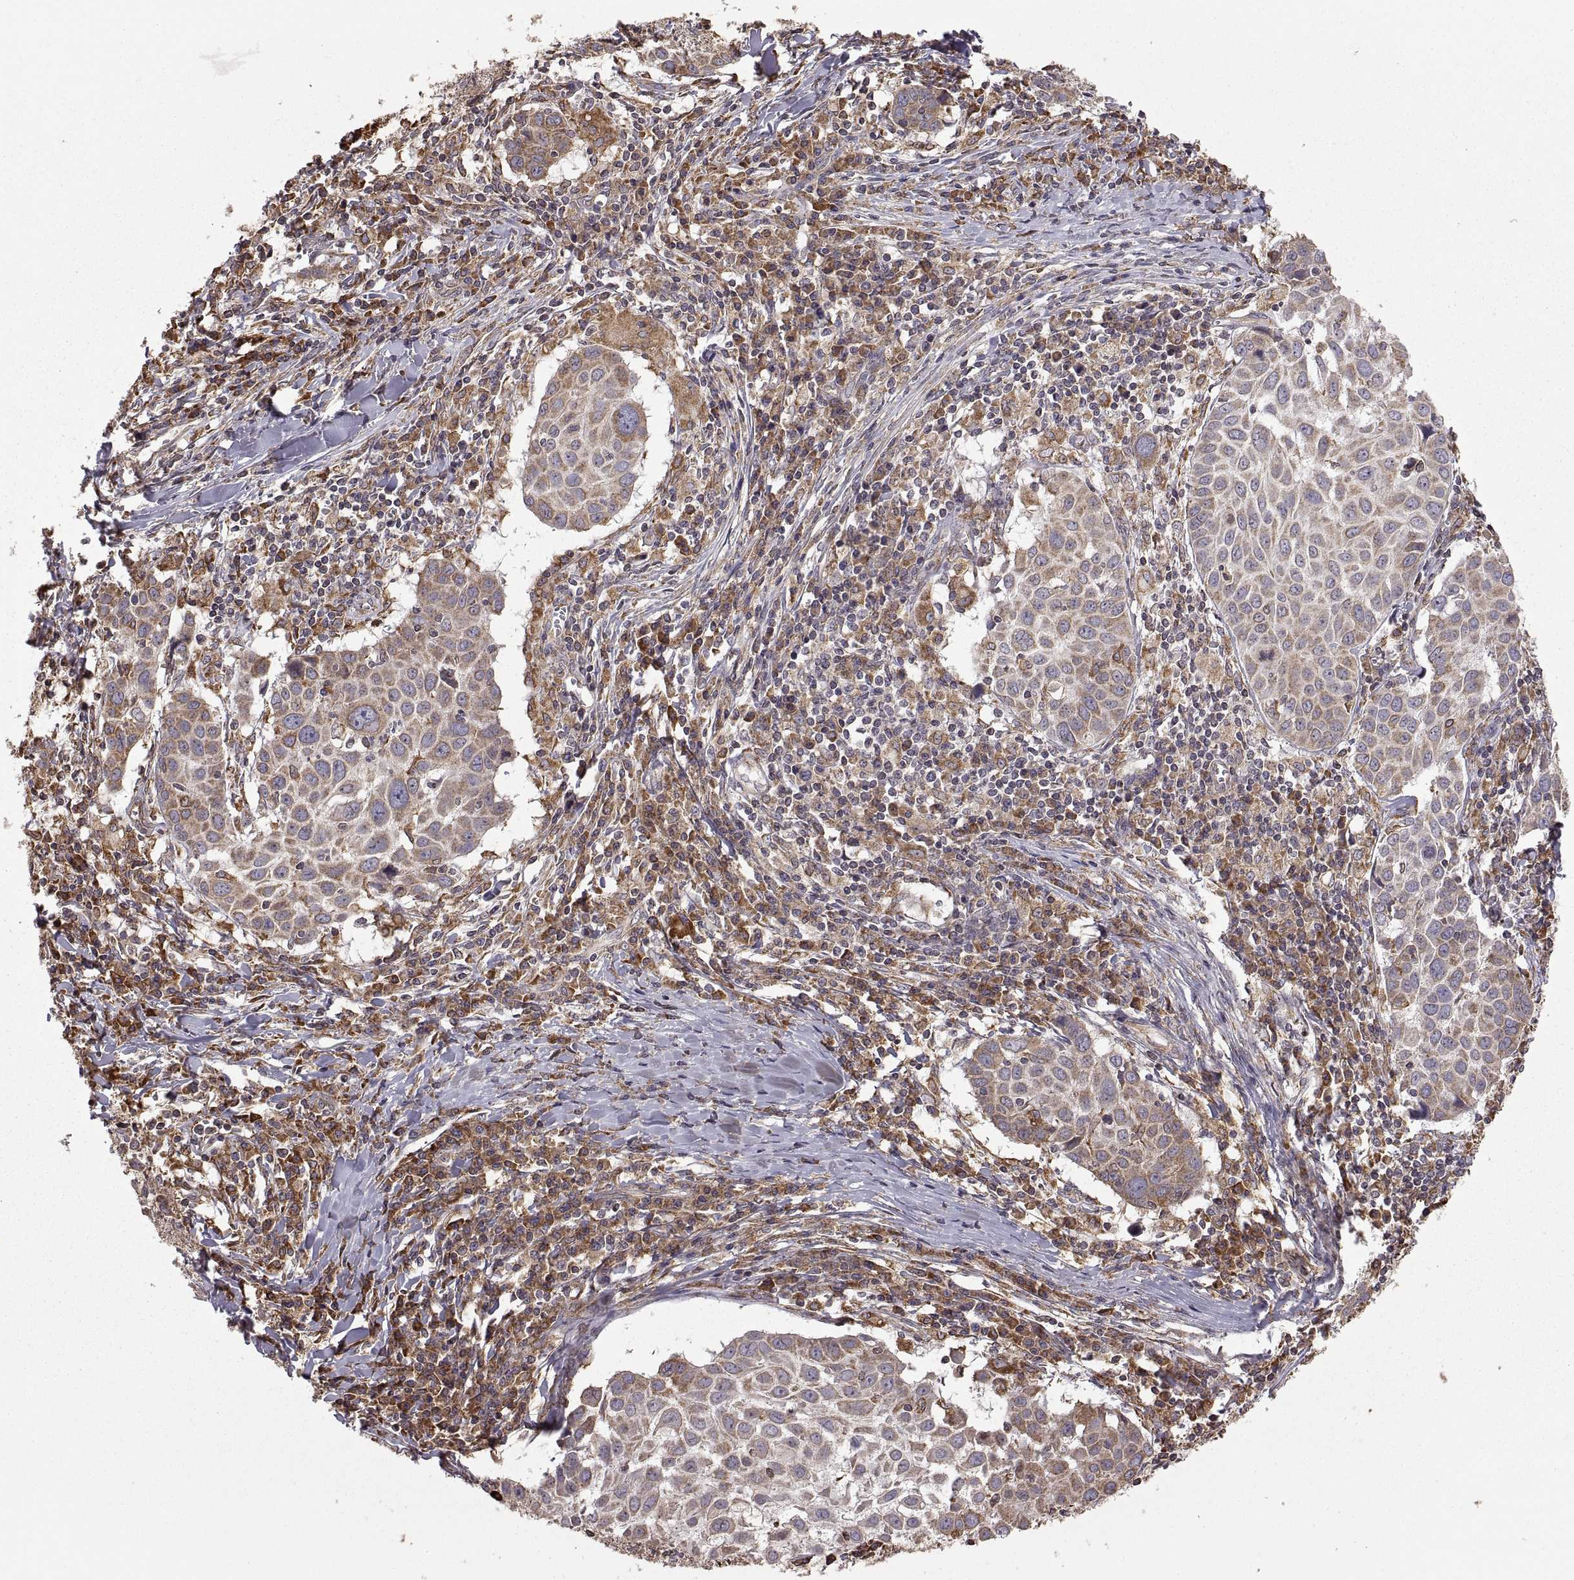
{"staining": {"intensity": "moderate", "quantity": "<25%", "location": "cytoplasmic/membranous"}, "tissue": "lung cancer", "cell_type": "Tumor cells", "image_type": "cancer", "snomed": [{"axis": "morphology", "description": "Squamous cell carcinoma, NOS"}, {"axis": "topography", "description": "Lung"}], "caption": "Human lung cancer stained with a brown dye exhibits moderate cytoplasmic/membranous positive positivity in approximately <25% of tumor cells.", "gene": "PDIA3", "patient": {"sex": "male", "age": 57}}